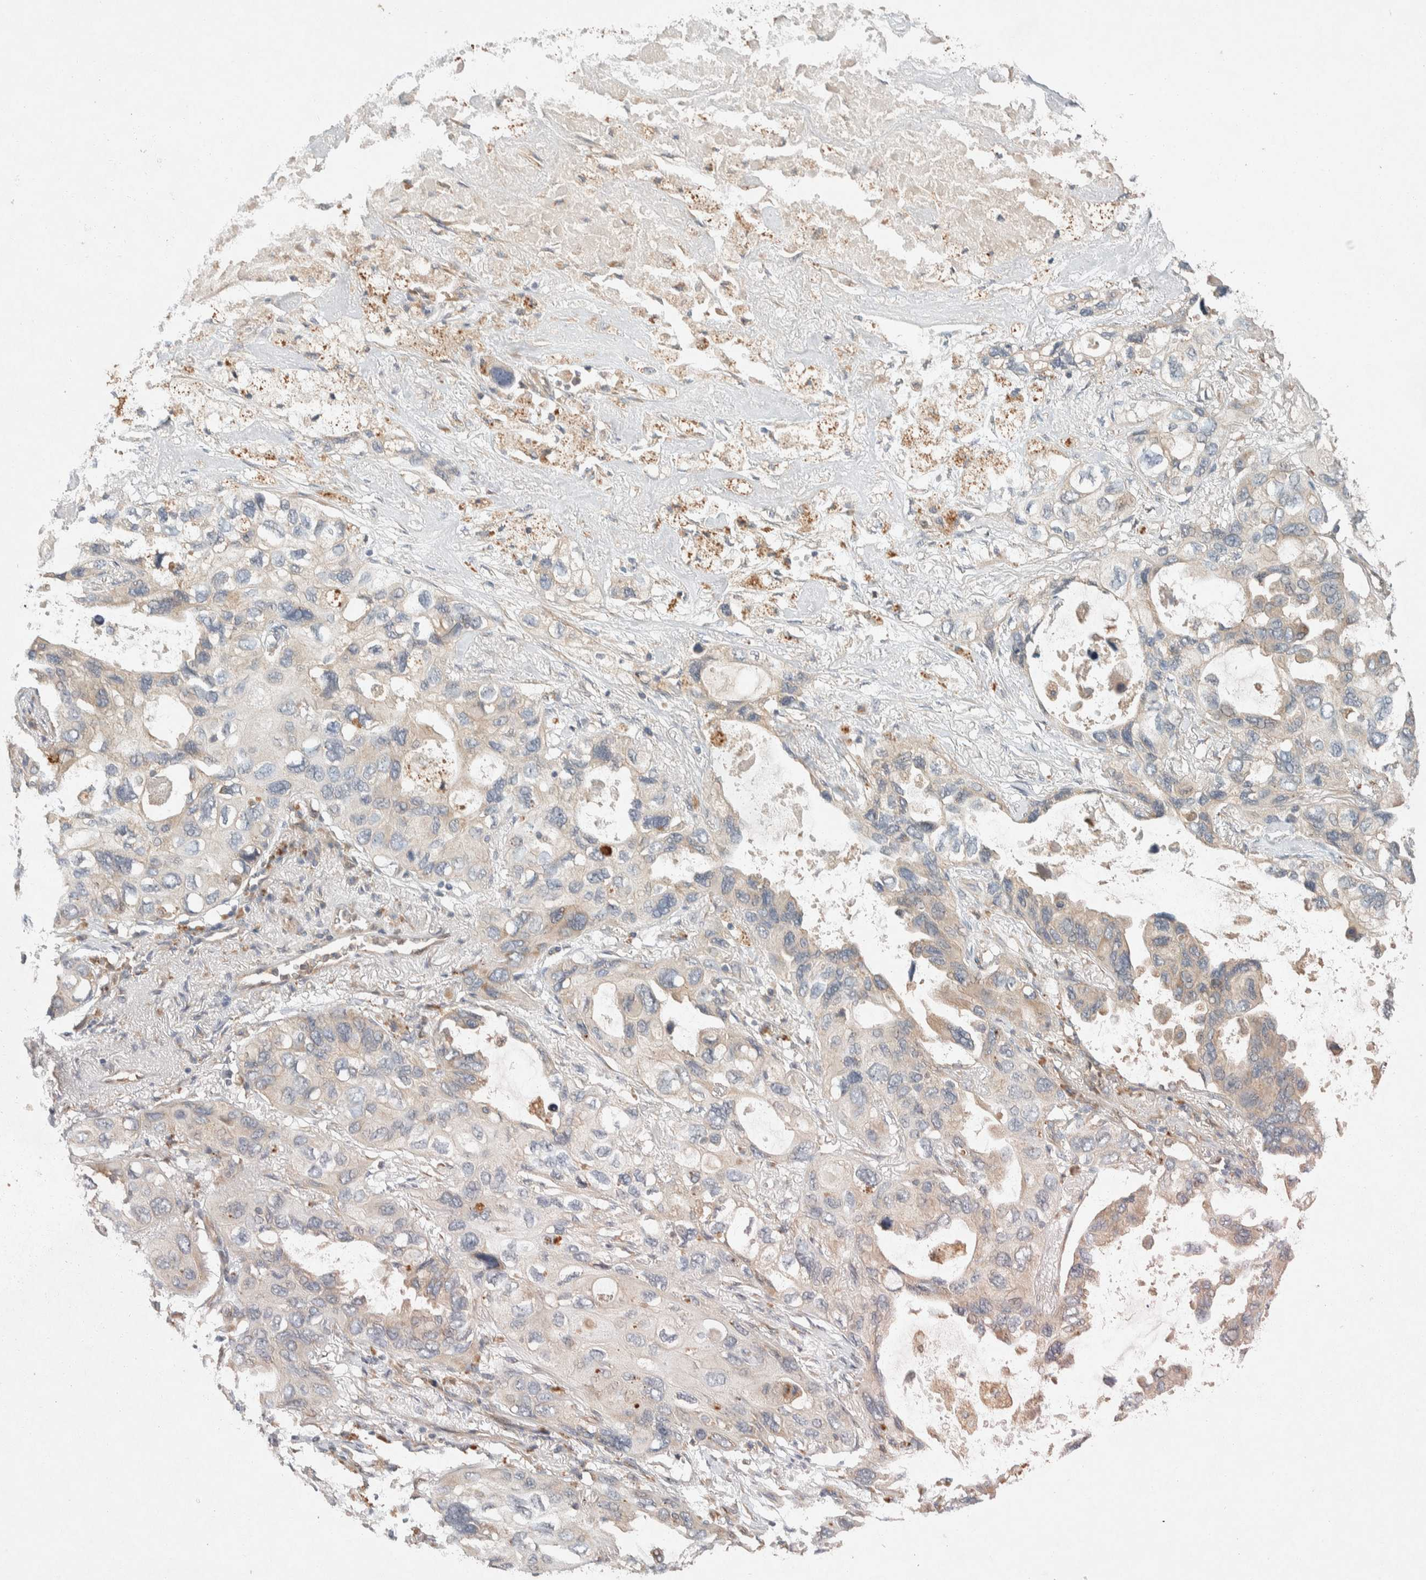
{"staining": {"intensity": "weak", "quantity": "<25%", "location": "cytoplasmic/membranous"}, "tissue": "lung cancer", "cell_type": "Tumor cells", "image_type": "cancer", "snomed": [{"axis": "morphology", "description": "Squamous cell carcinoma, NOS"}, {"axis": "topography", "description": "Lung"}], "caption": "Tumor cells are negative for protein expression in human squamous cell carcinoma (lung).", "gene": "PXK", "patient": {"sex": "female", "age": 73}}